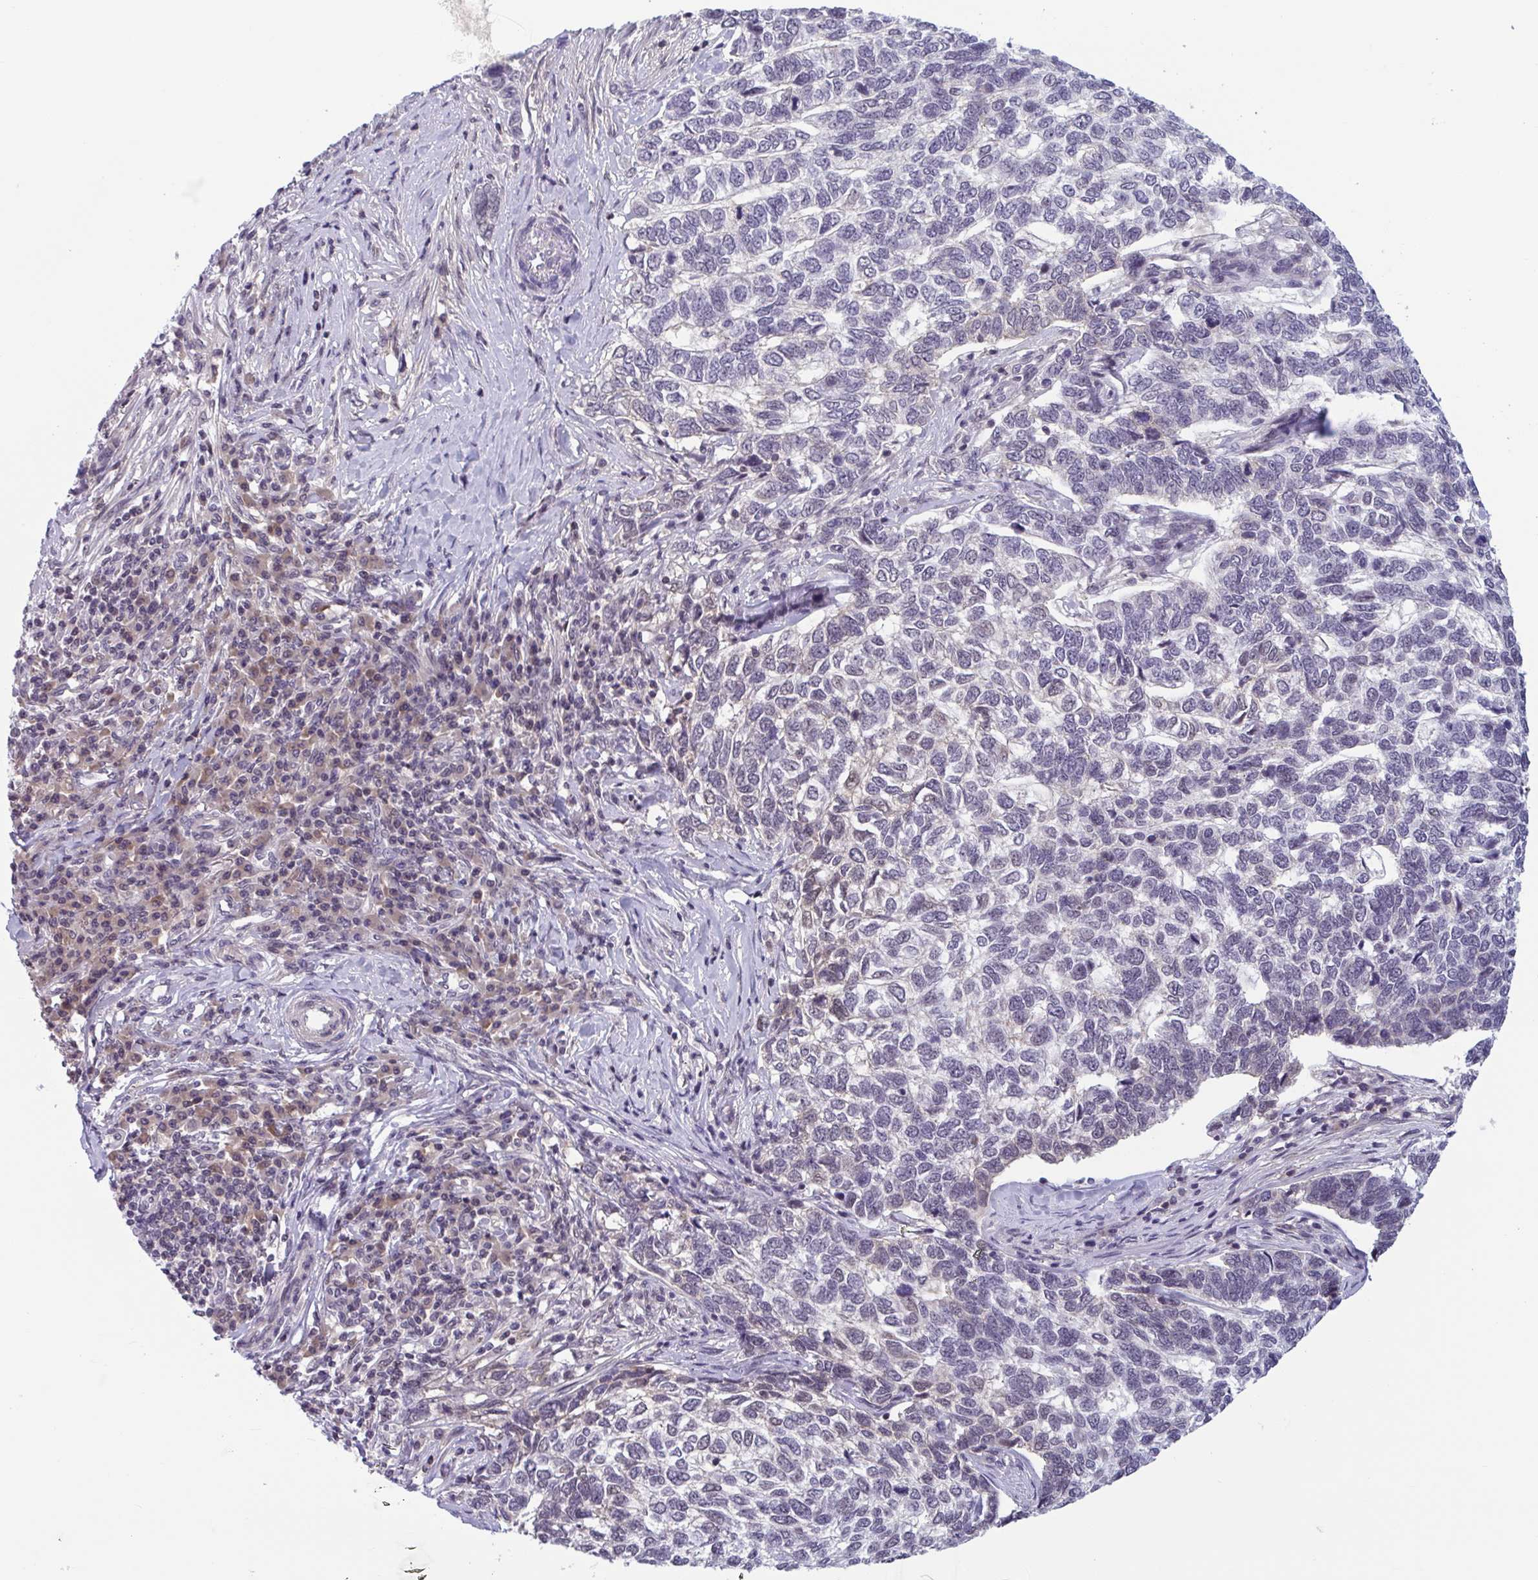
{"staining": {"intensity": "negative", "quantity": "none", "location": "none"}, "tissue": "skin cancer", "cell_type": "Tumor cells", "image_type": "cancer", "snomed": [{"axis": "morphology", "description": "Basal cell carcinoma"}, {"axis": "topography", "description": "Skin"}], "caption": "This is an IHC histopathology image of human skin basal cell carcinoma. There is no staining in tumor cells.", "gene": "TTC7B", "patient": {"sex": "female", "age": 65}}